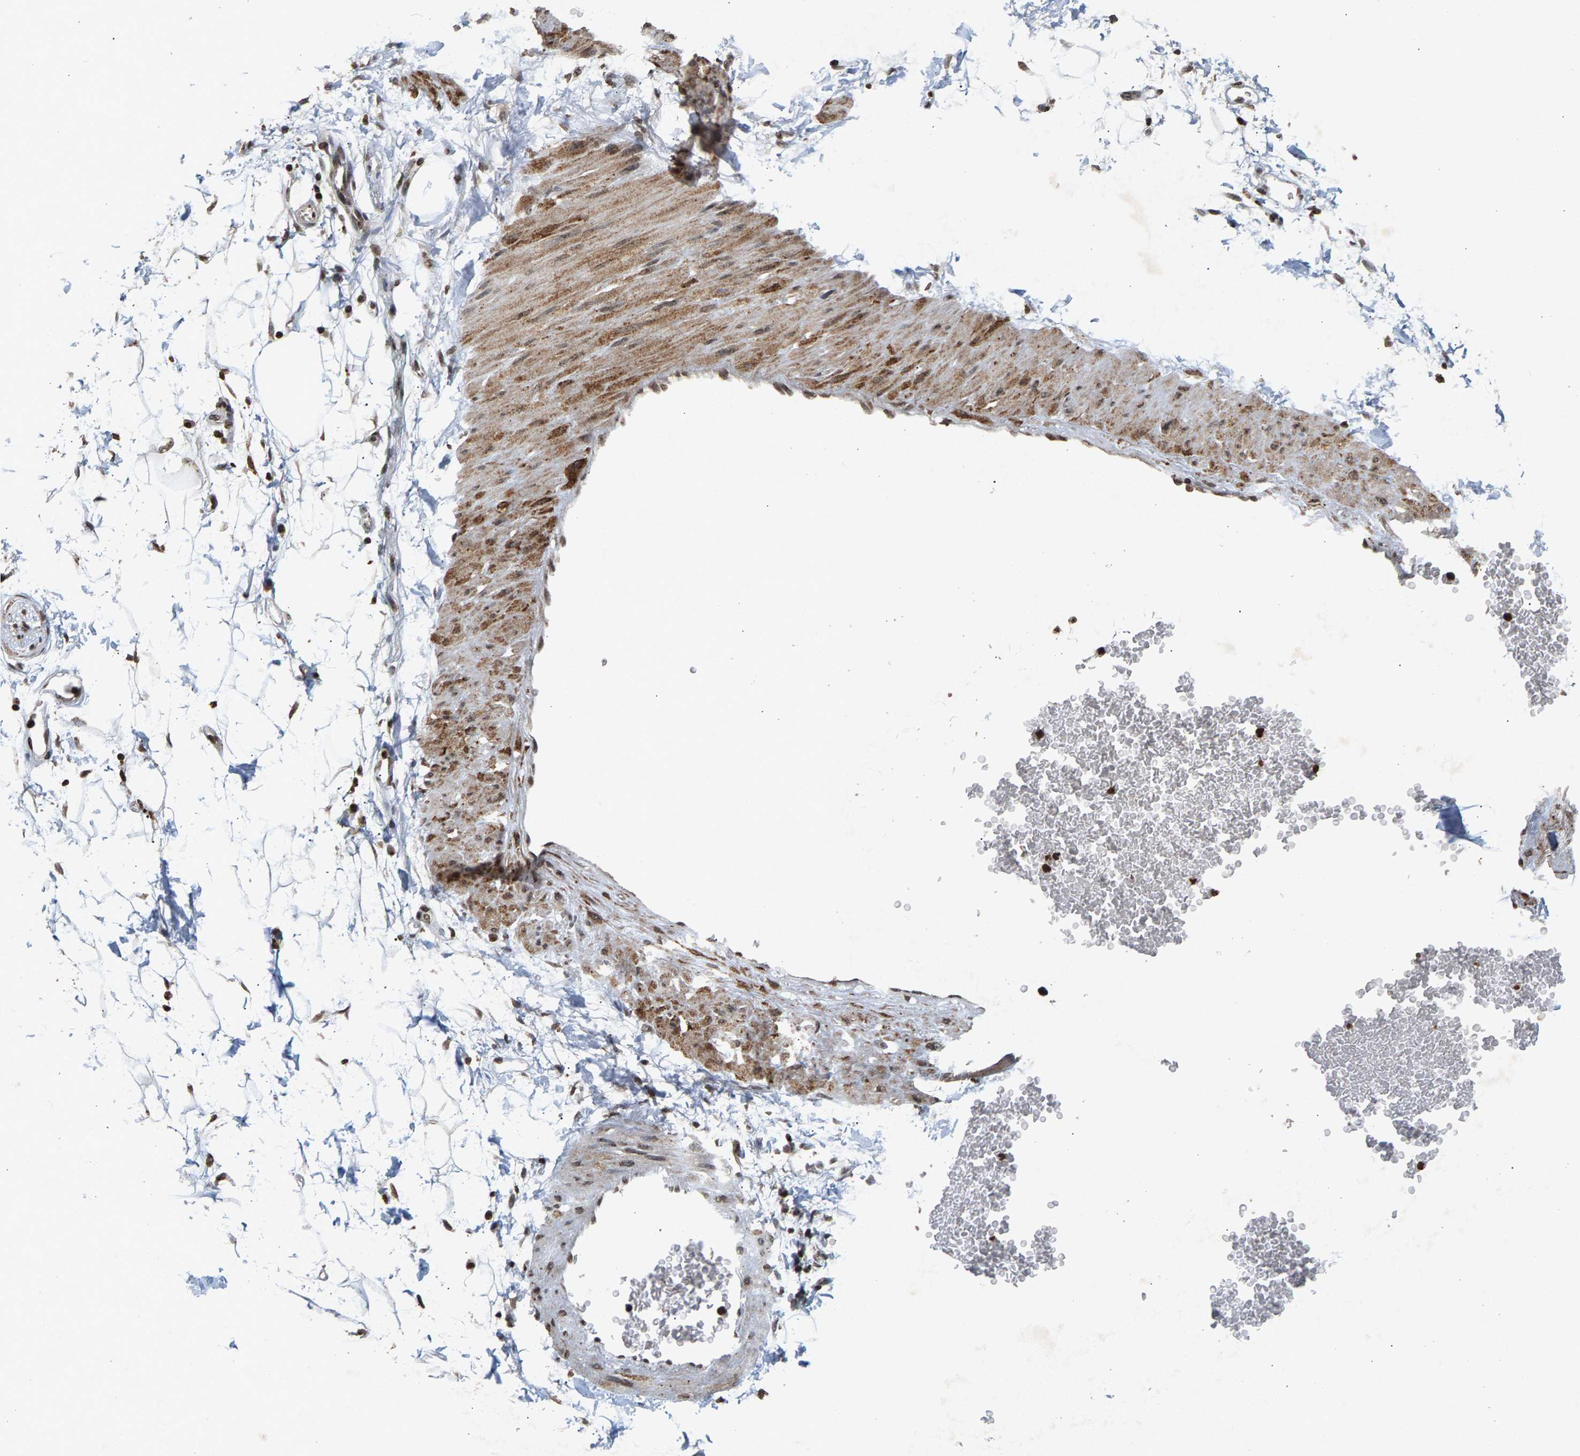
{"staining": {"intensity": "negative", "quantity": "none", "location": "none"}, "tissue": "adipose tissue", "cell_type": "Adipocytes", "image_type": "normal", "snomed": [{"axis": "morphology", "description": "Normal tissue, NOS"}, {"axis": "topography", "description": "Soft tissue"}], "caption": "Protein analysis of normal adipose tissue demonstrates no significant expression in adipocytes.", "gene": "ZPR1", "patient": {"sex": "male", "age": 72}}